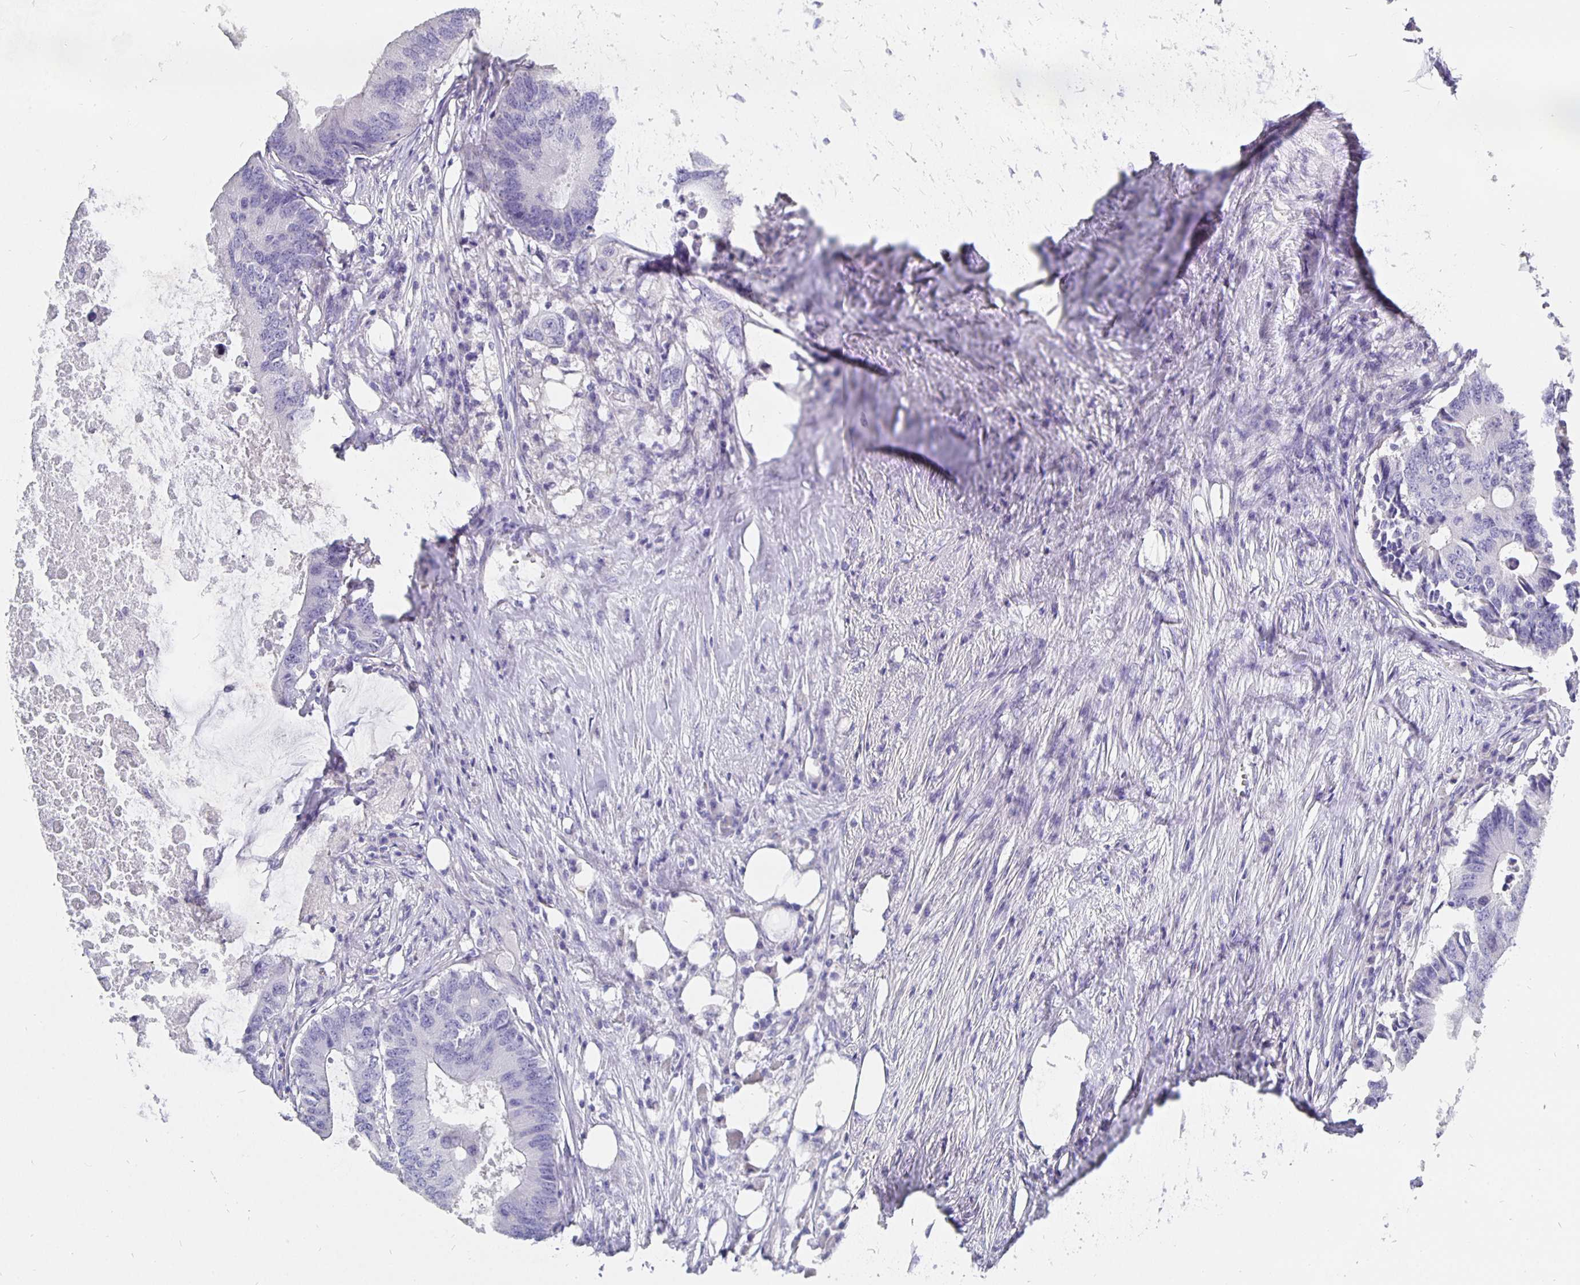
{"staining": {"intensity": "negative", "quantity": "none", "location": "none"}, "tissue": "colorectal cancer", "cell_type": "Tumor cells", "image_type": "cancer", "snomed": [{"axis": "morphology", "description": "Adenocarcinoma, NOS"}, {"axis": "topography", "description": "Colon"}], "caption": "IHC histopathology image of neoplastic tissue: colorectal adenocarcinoma stained with DAB reveals no significant protein positivity in tumor cells.", "gene": "CFAP74", "patient": {"sex": "male", "age": 71}}